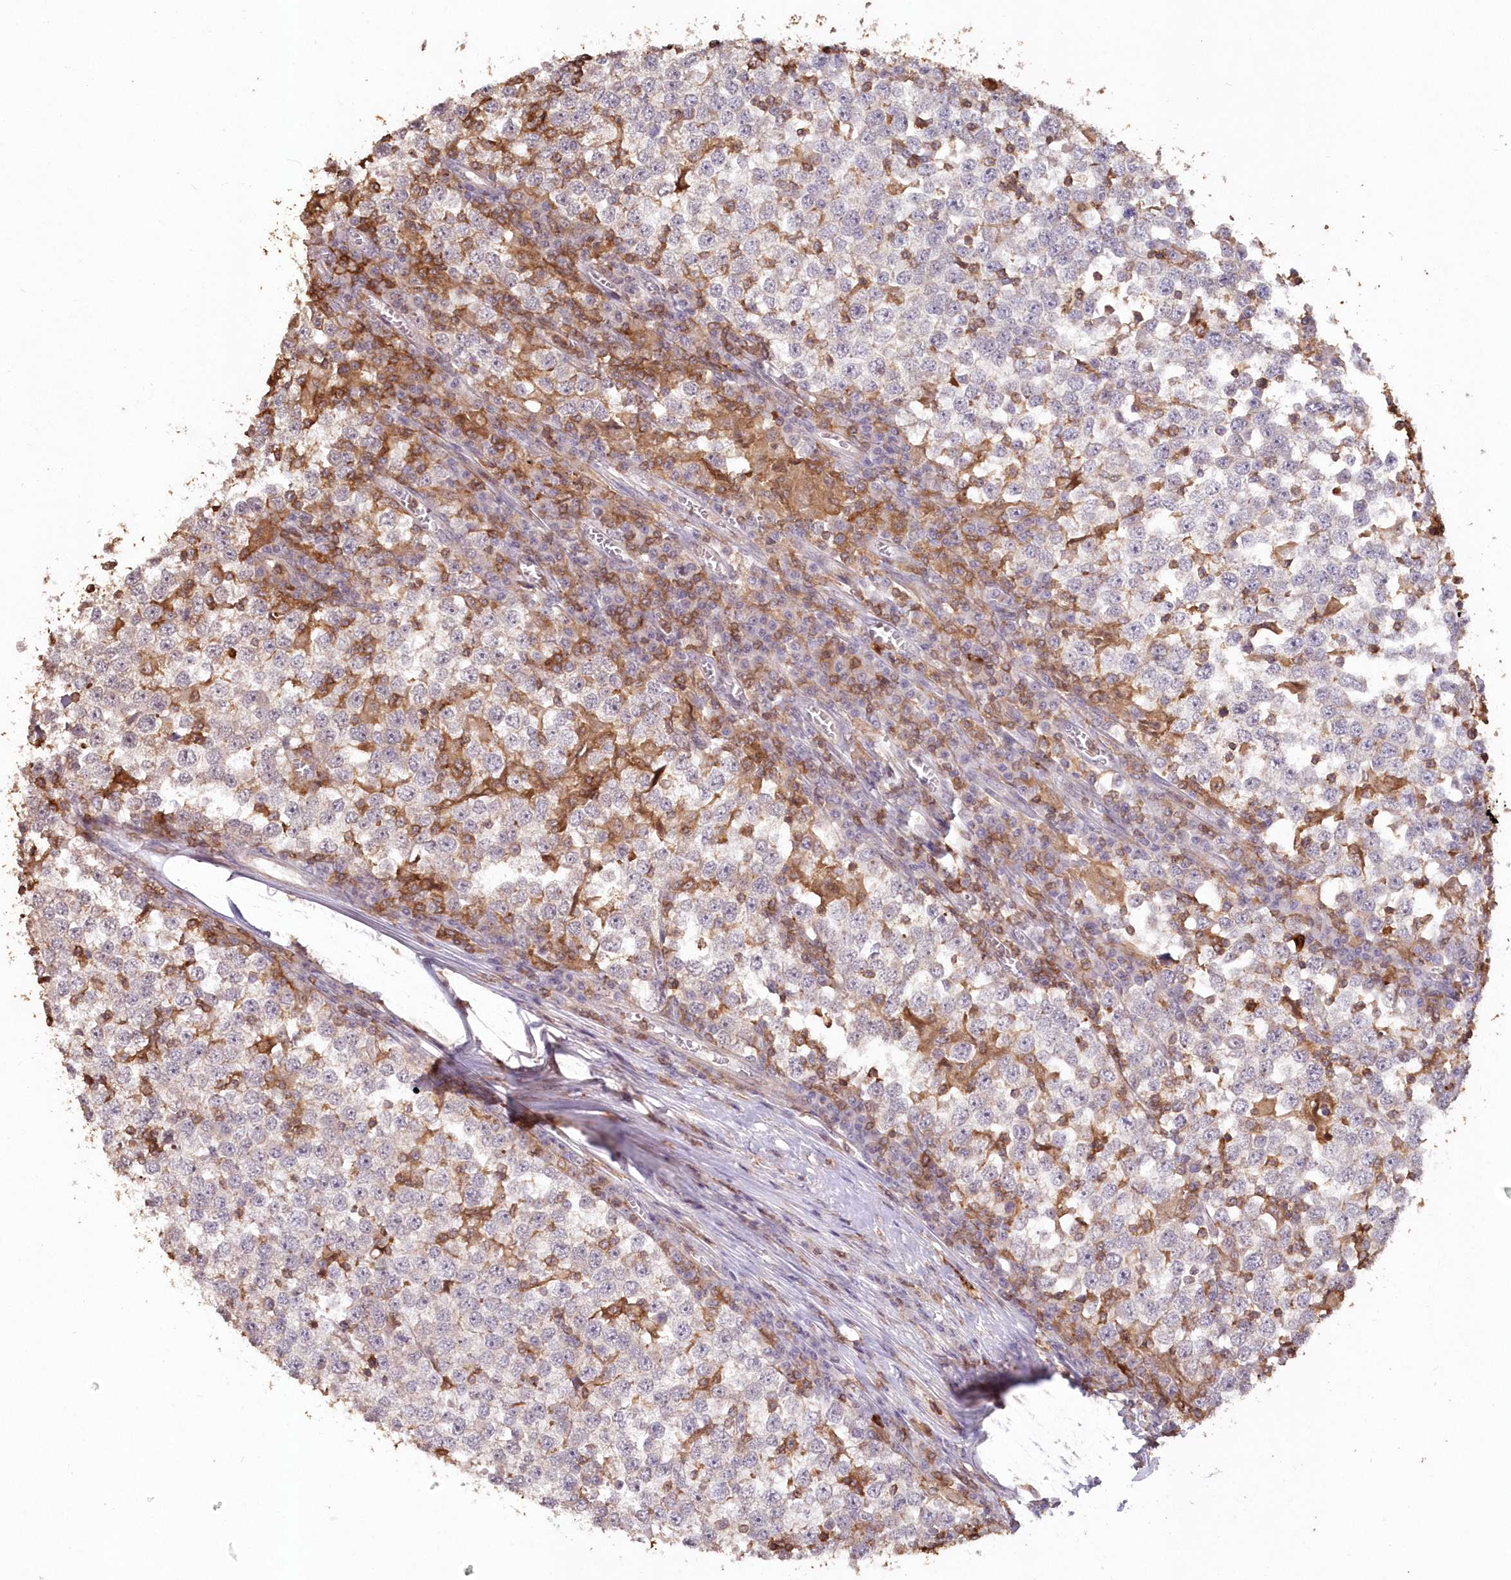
{"staining": {"intensity": "negative", "quantity": "none", "location": "none"}, "tissue": "testis cancer", "cell_type": "Tumor cells", "image_type": "cancer", "snomed": [{"axis": "morphology", "description": "Seminoma, NOS"}, {"axis": "topography", "description": "Testis"}], "caption": "Seminoma (testis) stained for a protein using IHC exhibits no positivity tumor cells.", "gene": "SNED1", "patient": {"sex": "male", "age": 65}}